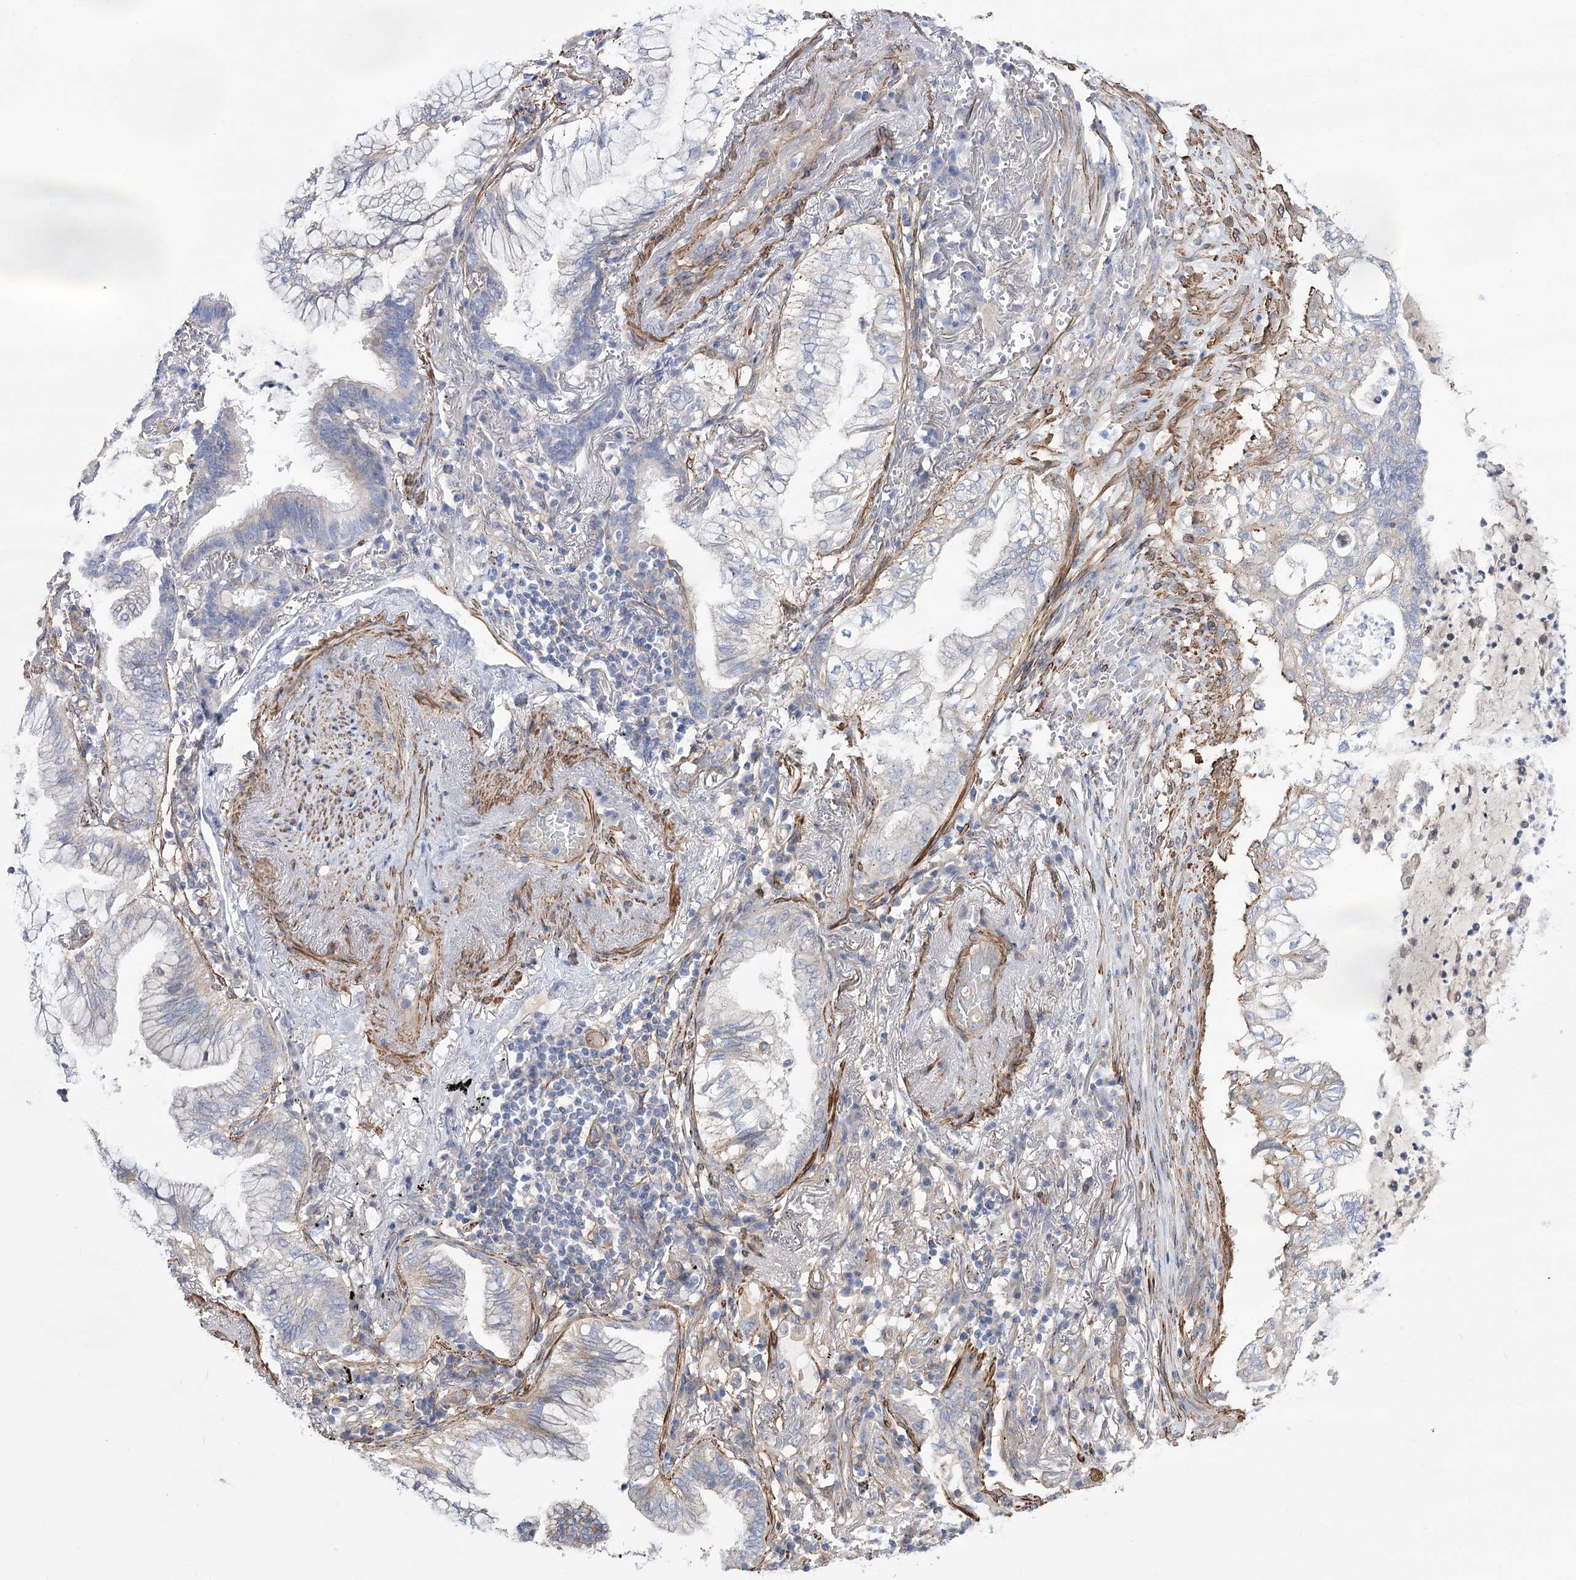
{"staining": {"intensity": "negative", "quantity": "none", "location": "none"}, "tissue": "lung cancer", "cell_type": "Tumor cells", "image_type": "cancer", "snomed": [{"axis": "morphology", "description": "Adenocarcinoma, NOS"}, {"axis": "topography", "description": "Lung"}], "caption": "Micrograph shows no protein positivity in tumor cells of lung cancer tissue.", "gene": "WASHC3", "patient": {"sex": "female", "age": 70}}